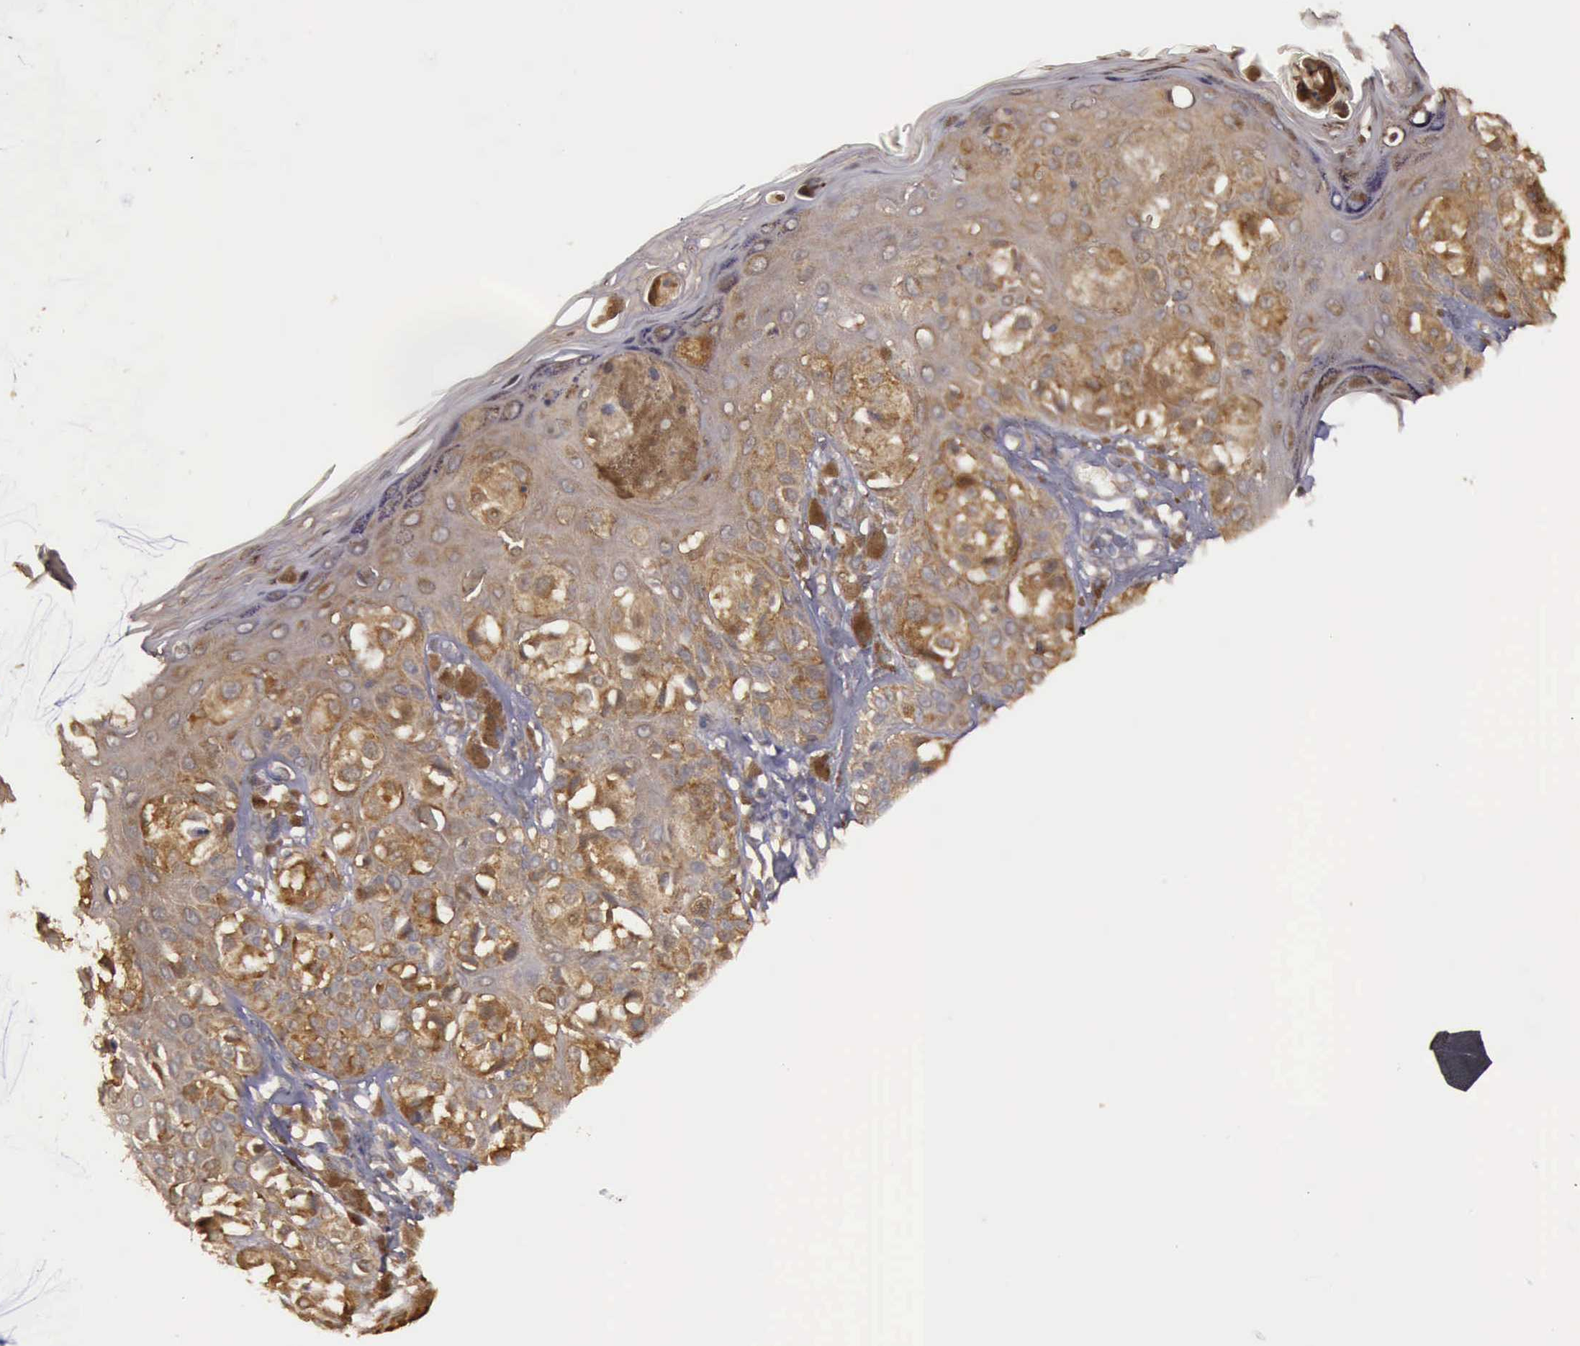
{"staining": {"intensity": "strong", "quantity": ">75%", "location": "cytoplasmic/membranous"}, "tissue": "melanoma", "cell_type": "Tumor cells", "image_type": "cancer", "snomed": [{"axis": "morphology", "description": "Malignant melanoma, NOS"}, {"axis": "topography", "description": "Skin"}], "caption": "An immunohistochemistry photomicrograph of tumor tissue is shown. Protein staining in brown shows strong cytoplasmic/membranous positivity in melanoma within tumor cells.", "gene": "EIF5", "patient": {"sex": "female", "age": 55}}